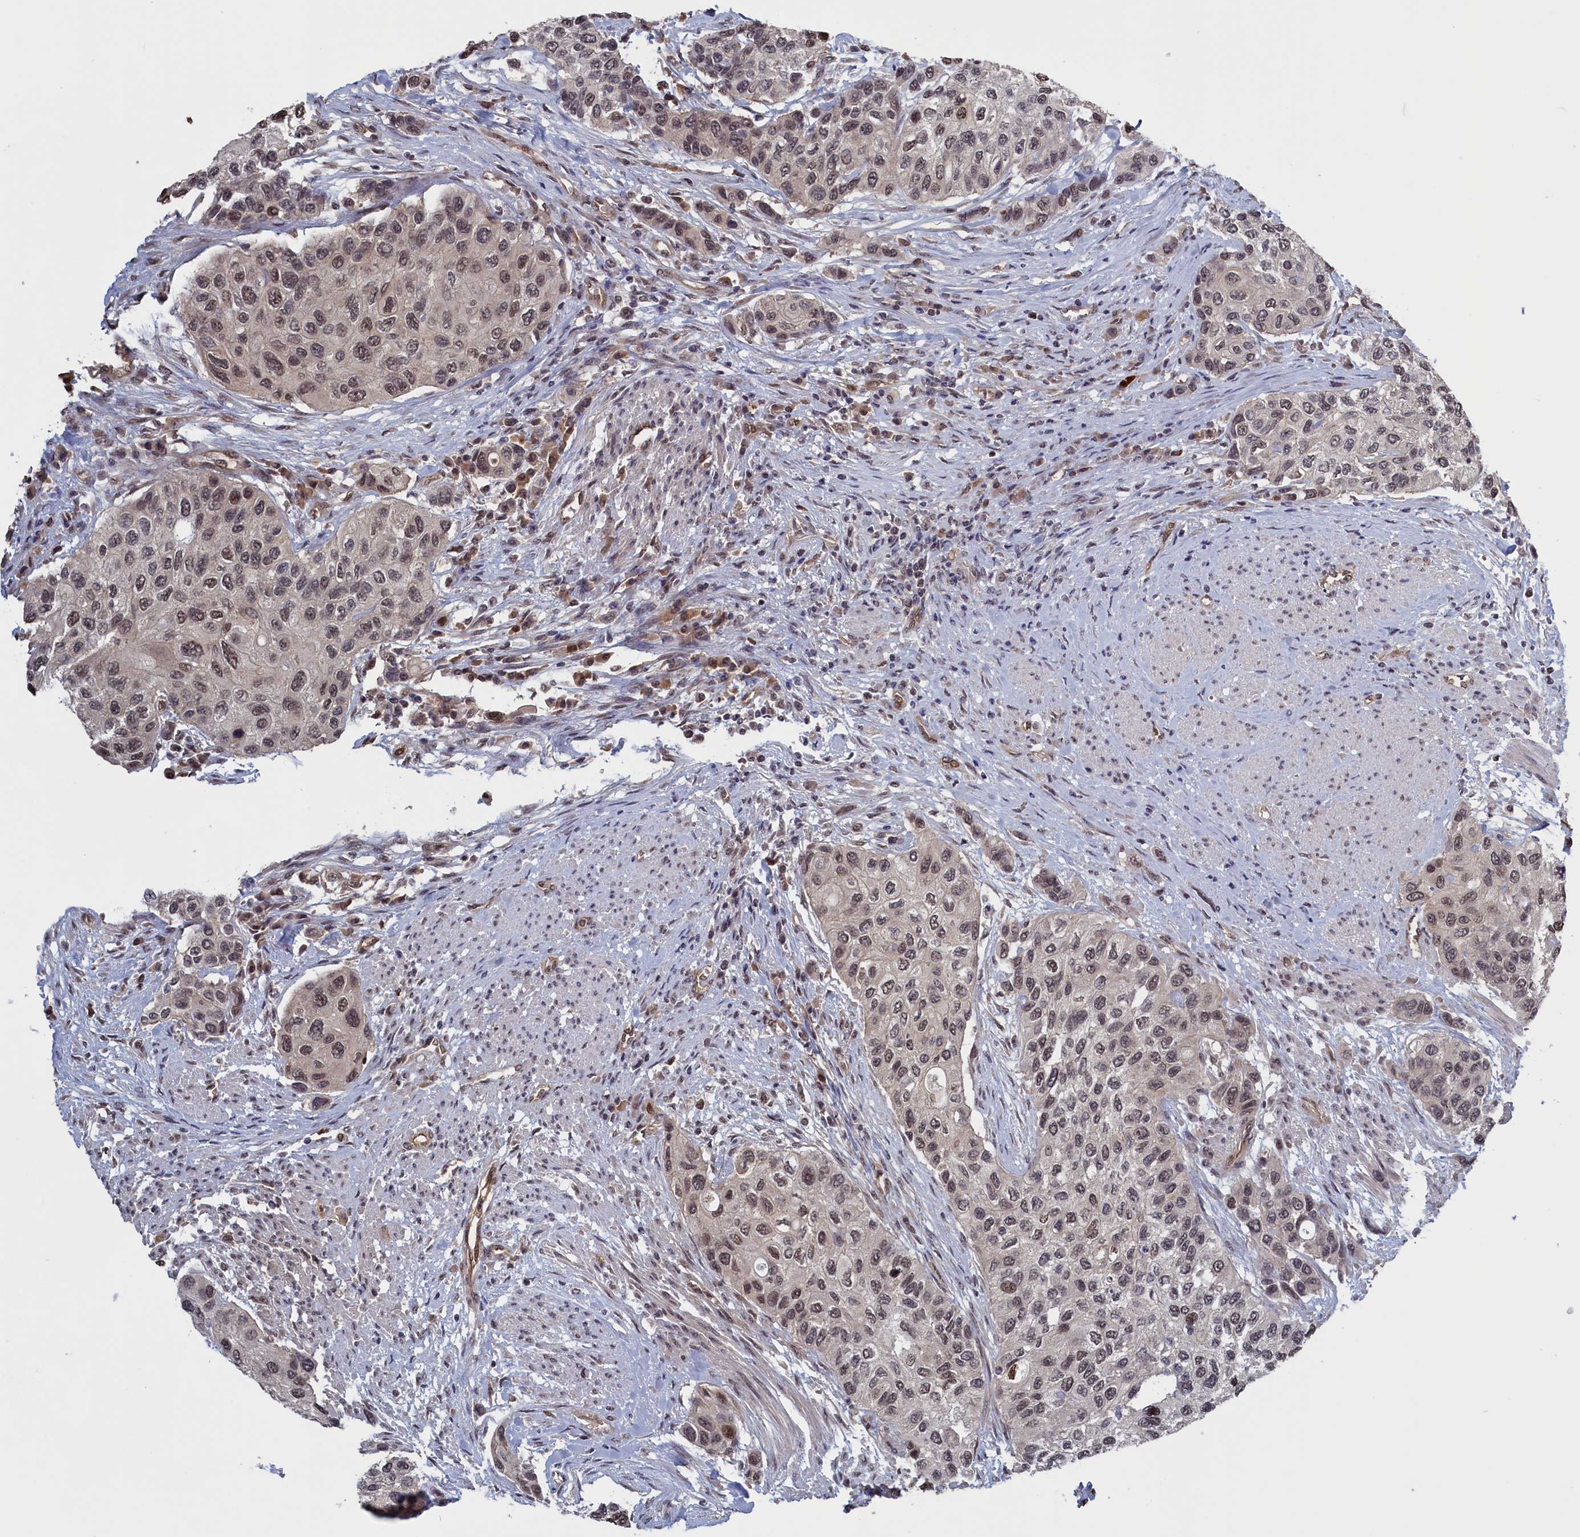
{"staining": {"intensity": "weak", "quantity": "25%-75%", "location": "nuclear"}, "tissue": "urothelial cancer", "cell_type": "Tumor cells", "image_type": "cancer", "snomed": [{"axis": "morphology", "description": "Urothelial carcinoma, High grade"}, {"axis": "topography", "description": "Urinary bladder"}], "caption": "DAB immunohistochemical staining of urothelial cancer displays weak nuclear protein staining in approximately 25%-75% of tumor cells.", "gene": "PLP2", "patient": {"sex": "female", "age": 56}}